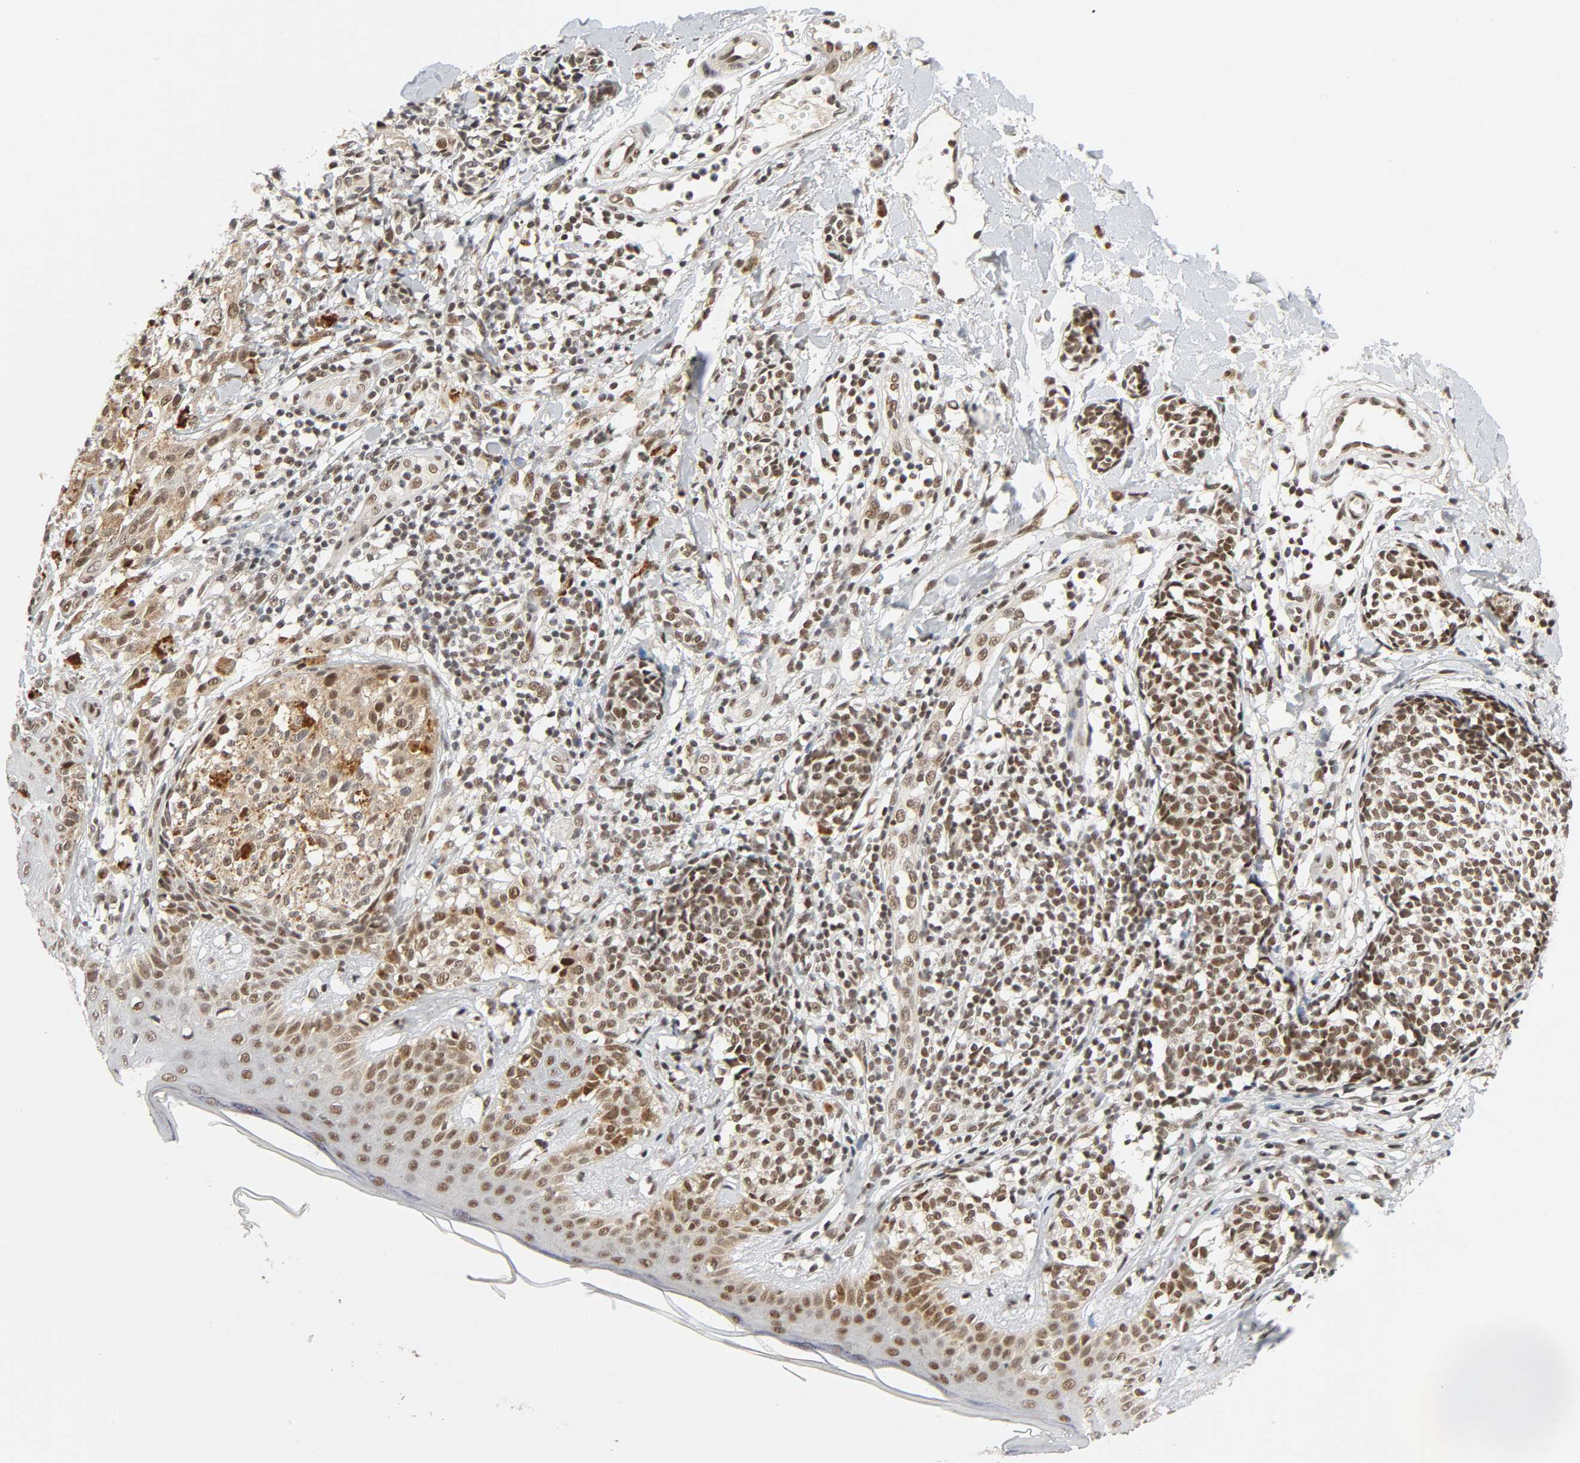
{"staining": {"intensity": "moderate", "quantity": ">75%", "location": "nuclear"}, "tissue": "melanoma", "cell_type": "Tumor cells", "image_type": "cancer", "snomed": [{"axis": "morphology", "description": "Malignant melanoma, NOS"}, {"axis": "topography", "description": "Skin"}], "caption": "Approximately >75% of tumor cells in melanoma demonstrate moderate nuclear protein positivity as visualized by brown immunohistochemical staining.", "gene": "SMARCD1", "patient": {"sex": "male", "age": 67}}